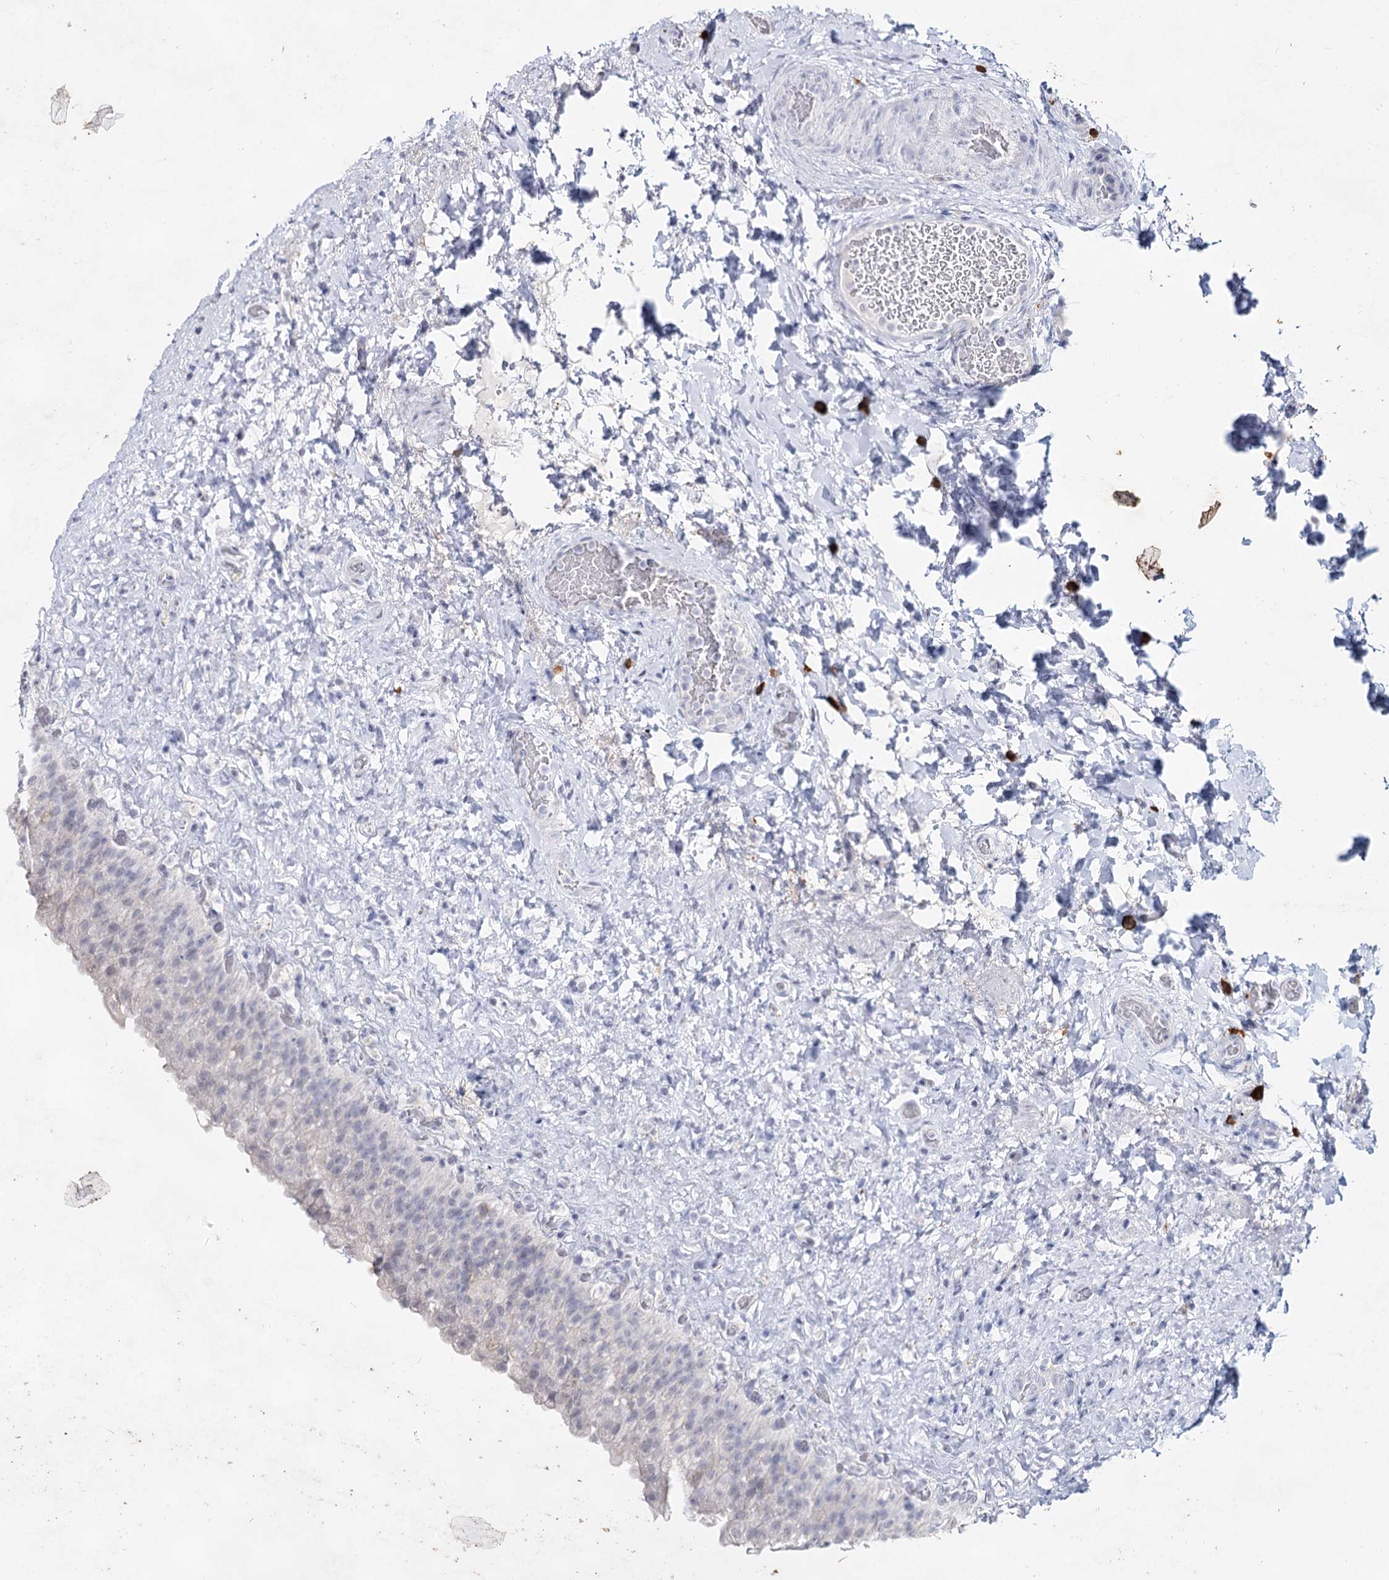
{"staining": {"intensity": "negative", "quantity": "none", "location": "none"}, "tissue": "urinary bladder", "cell_type": "Urothelial cells", "image_type": "normal", "snomed": [{"axis": "morphology", "description": "Normal tissue, NOS"}, {"axis": "topography", "description": "Urinary bladder"}], "caption": "The image displays no staining of urothelial cells in unremarkable urinary bladder. Brightfield microscopy of immunohistochemistry stained with DAB (brown) and hematoxylin (blue), captured at high magnification.", "gene": "CCDC73", "patient": {"sex": "female", "age": 27}}